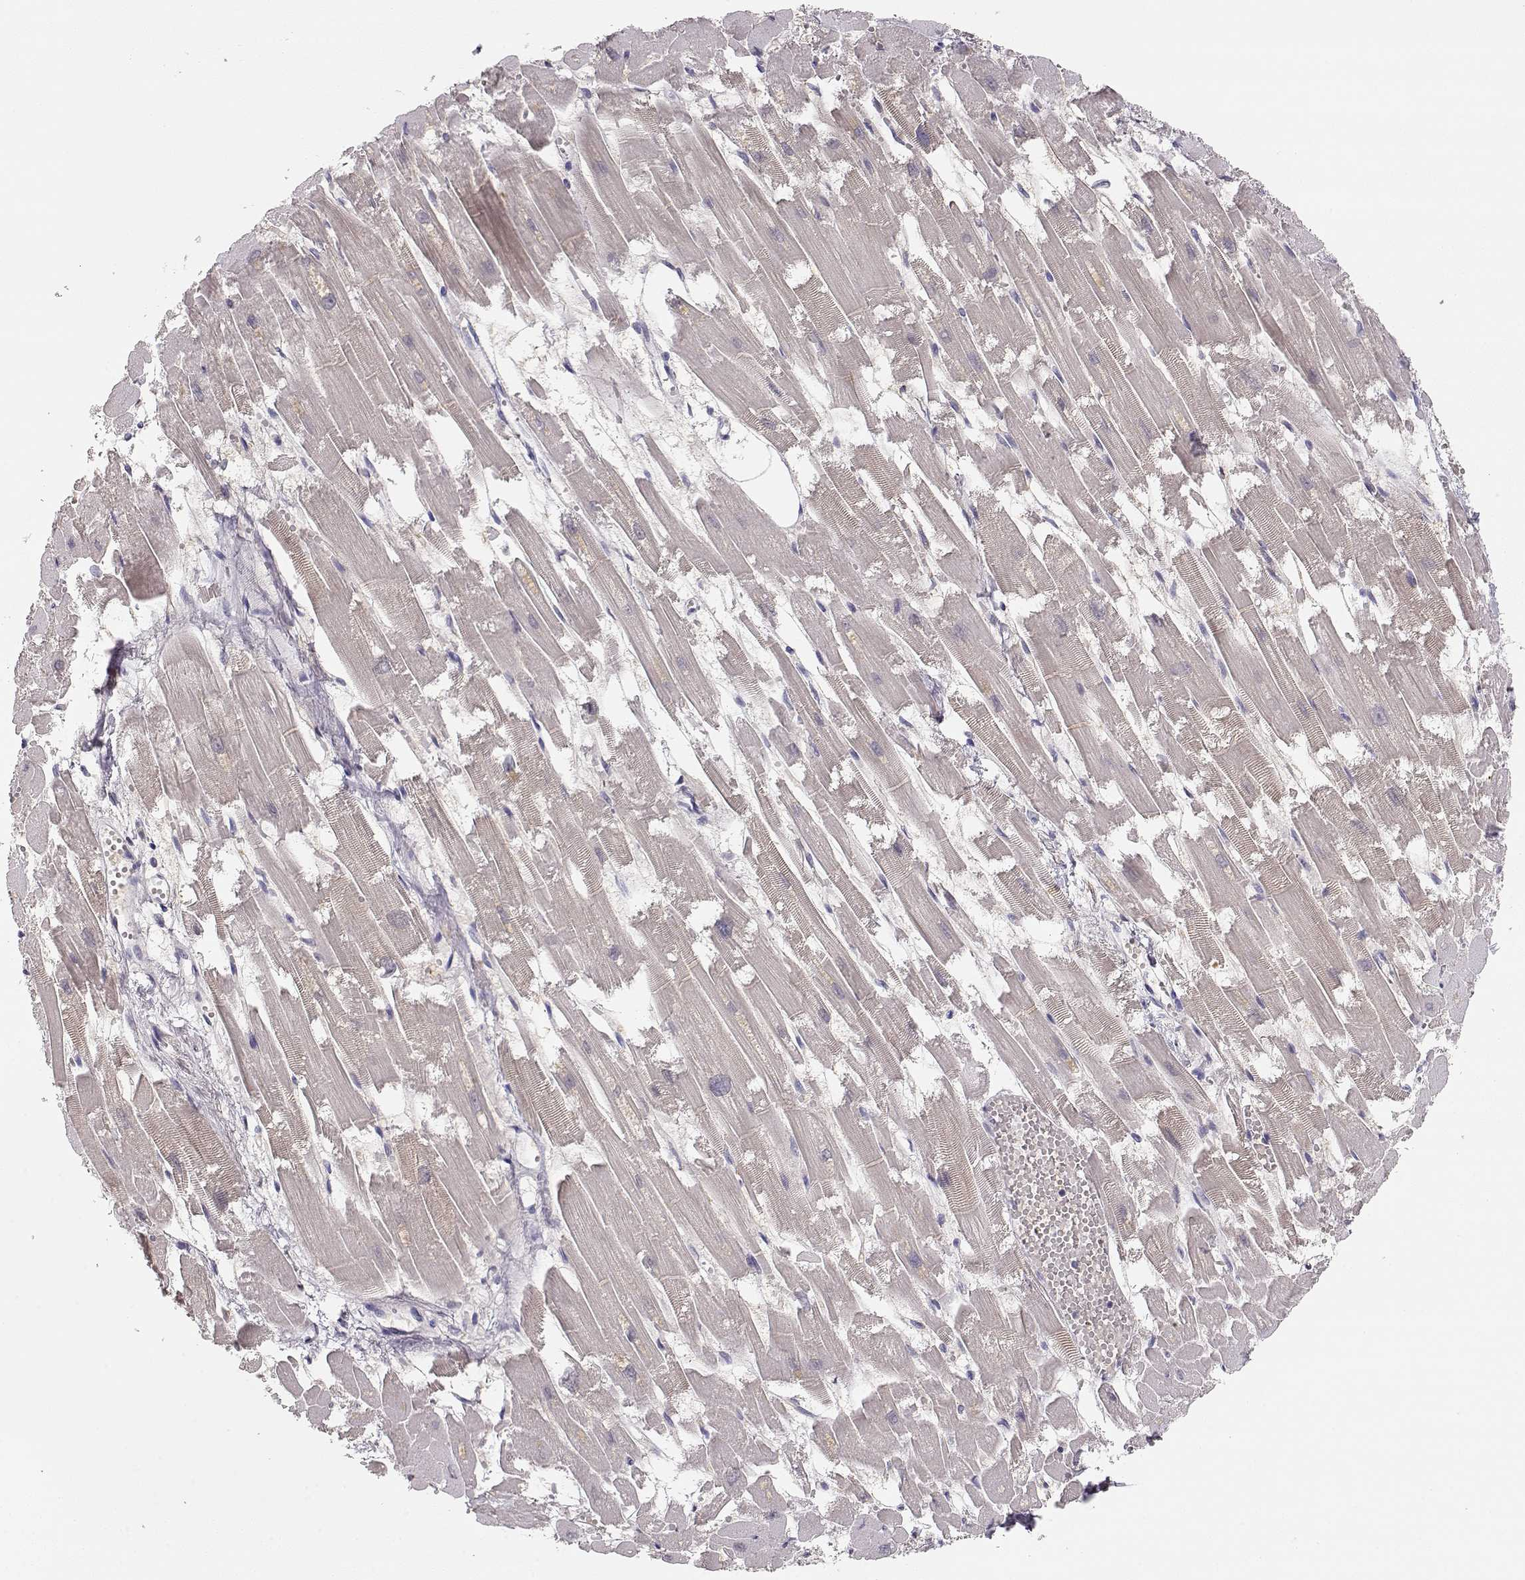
{"staining": {"intensity": "negative", "quantity": "none", "location": "none"}, "tissue": "heart muscle", "cell_type": "Cardiomyocytes", "image_type": "normal", "snomed": [{"axis": "morphology", "description": "Normal tissue, NOS"}, {"axis": "topography", "description": "Heart"}], "caption": "Human heart muscle stained for a protein using immunohistochemistry displays no staining in cardiomyocytes.", "gene": "TTC26", "patient": {"sex": "female", "age": 52}}